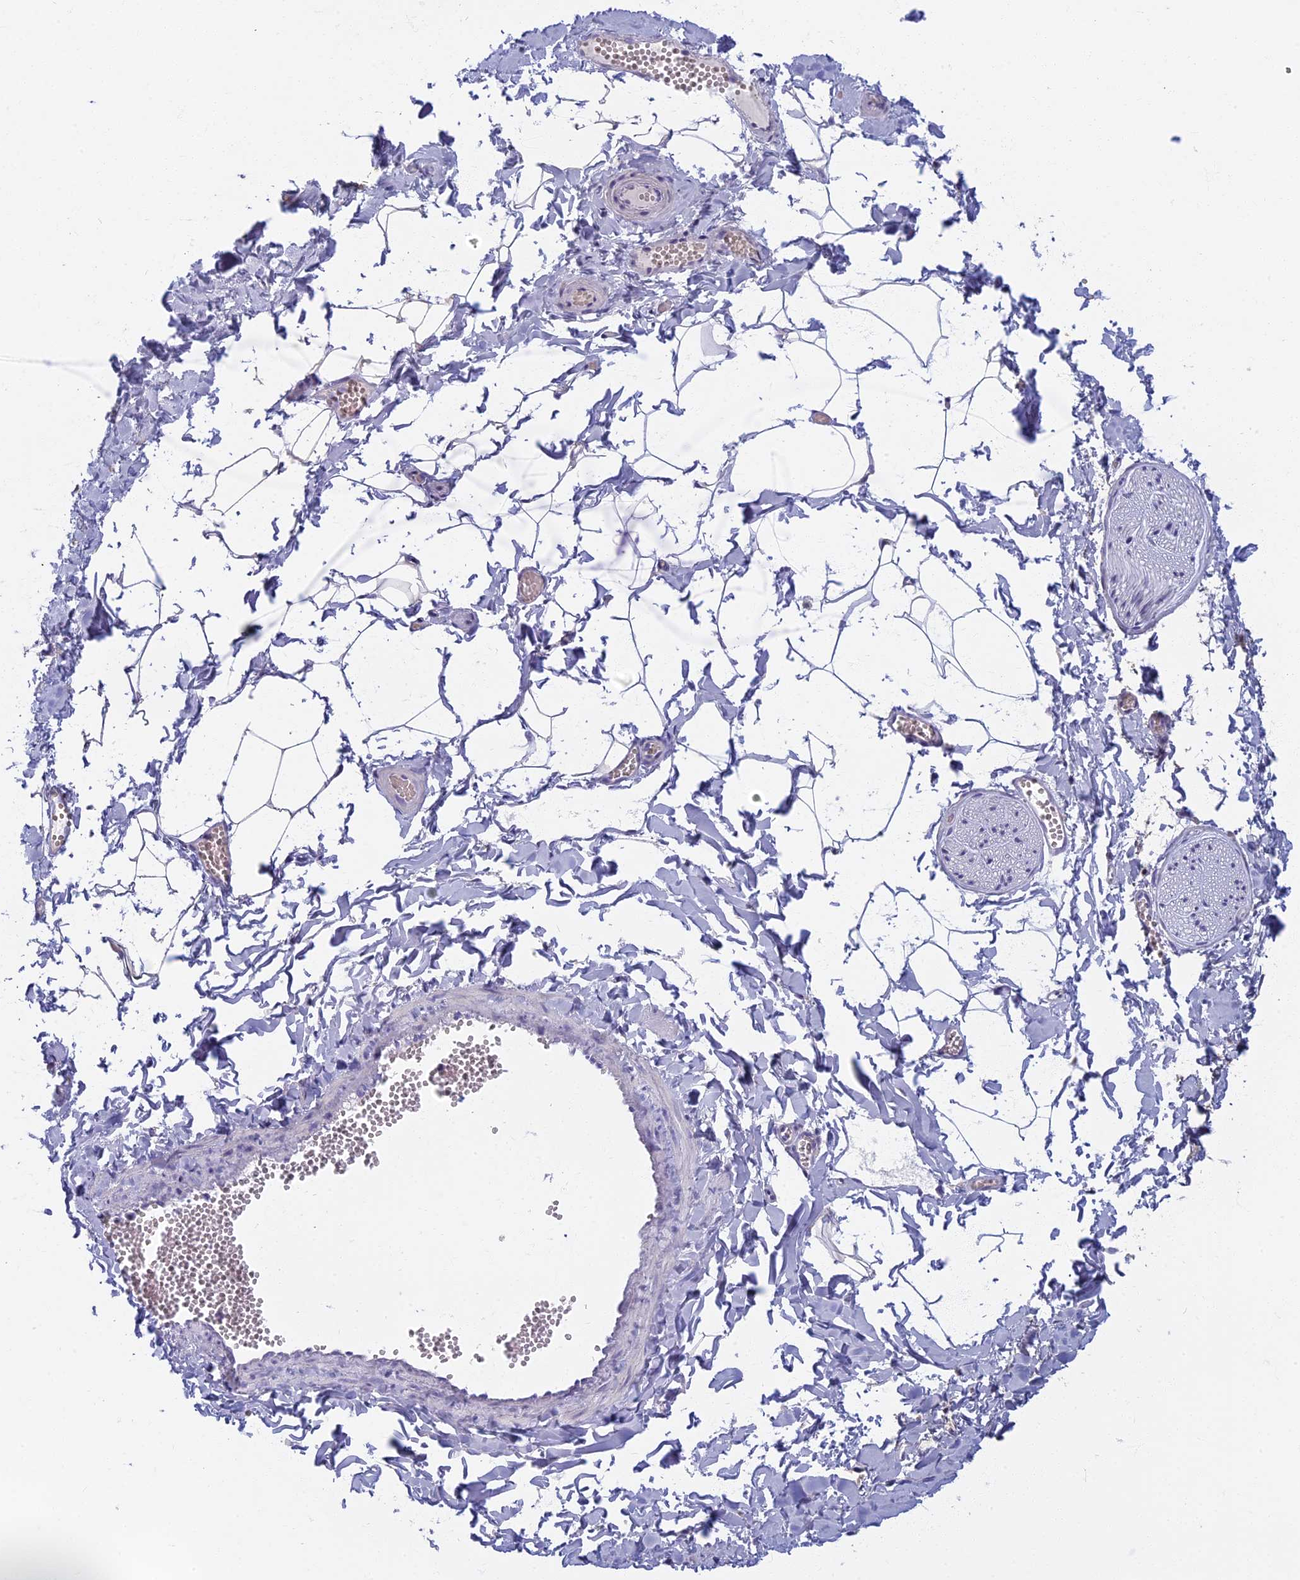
{"staining": {"intensity": "negative", "quantity": "none", "location": "none"}, "tissue": "adipose tissue", "cell_type": "Adipocytes", "image_type": "normal", "snomed": [{"axis": "morphology", "description": "Normal tissue, NOS"}, {"axis": "topography", "description": "Gallbladder"}, {"axis": "topography", "description": "Peripheral nerve tissue"}], "caption": "The IHC photomicrograph has no significant positivity in adipocytes of adipose tissue. Brightfield microscopy of immunohistochemistry stained with DAB (3,3'-diaminobenzidine) (brown) and hematoxylin (blue), captured at high magnification.", "gene": "DDX51", "patient": {"sex": "male", "age": 38}}